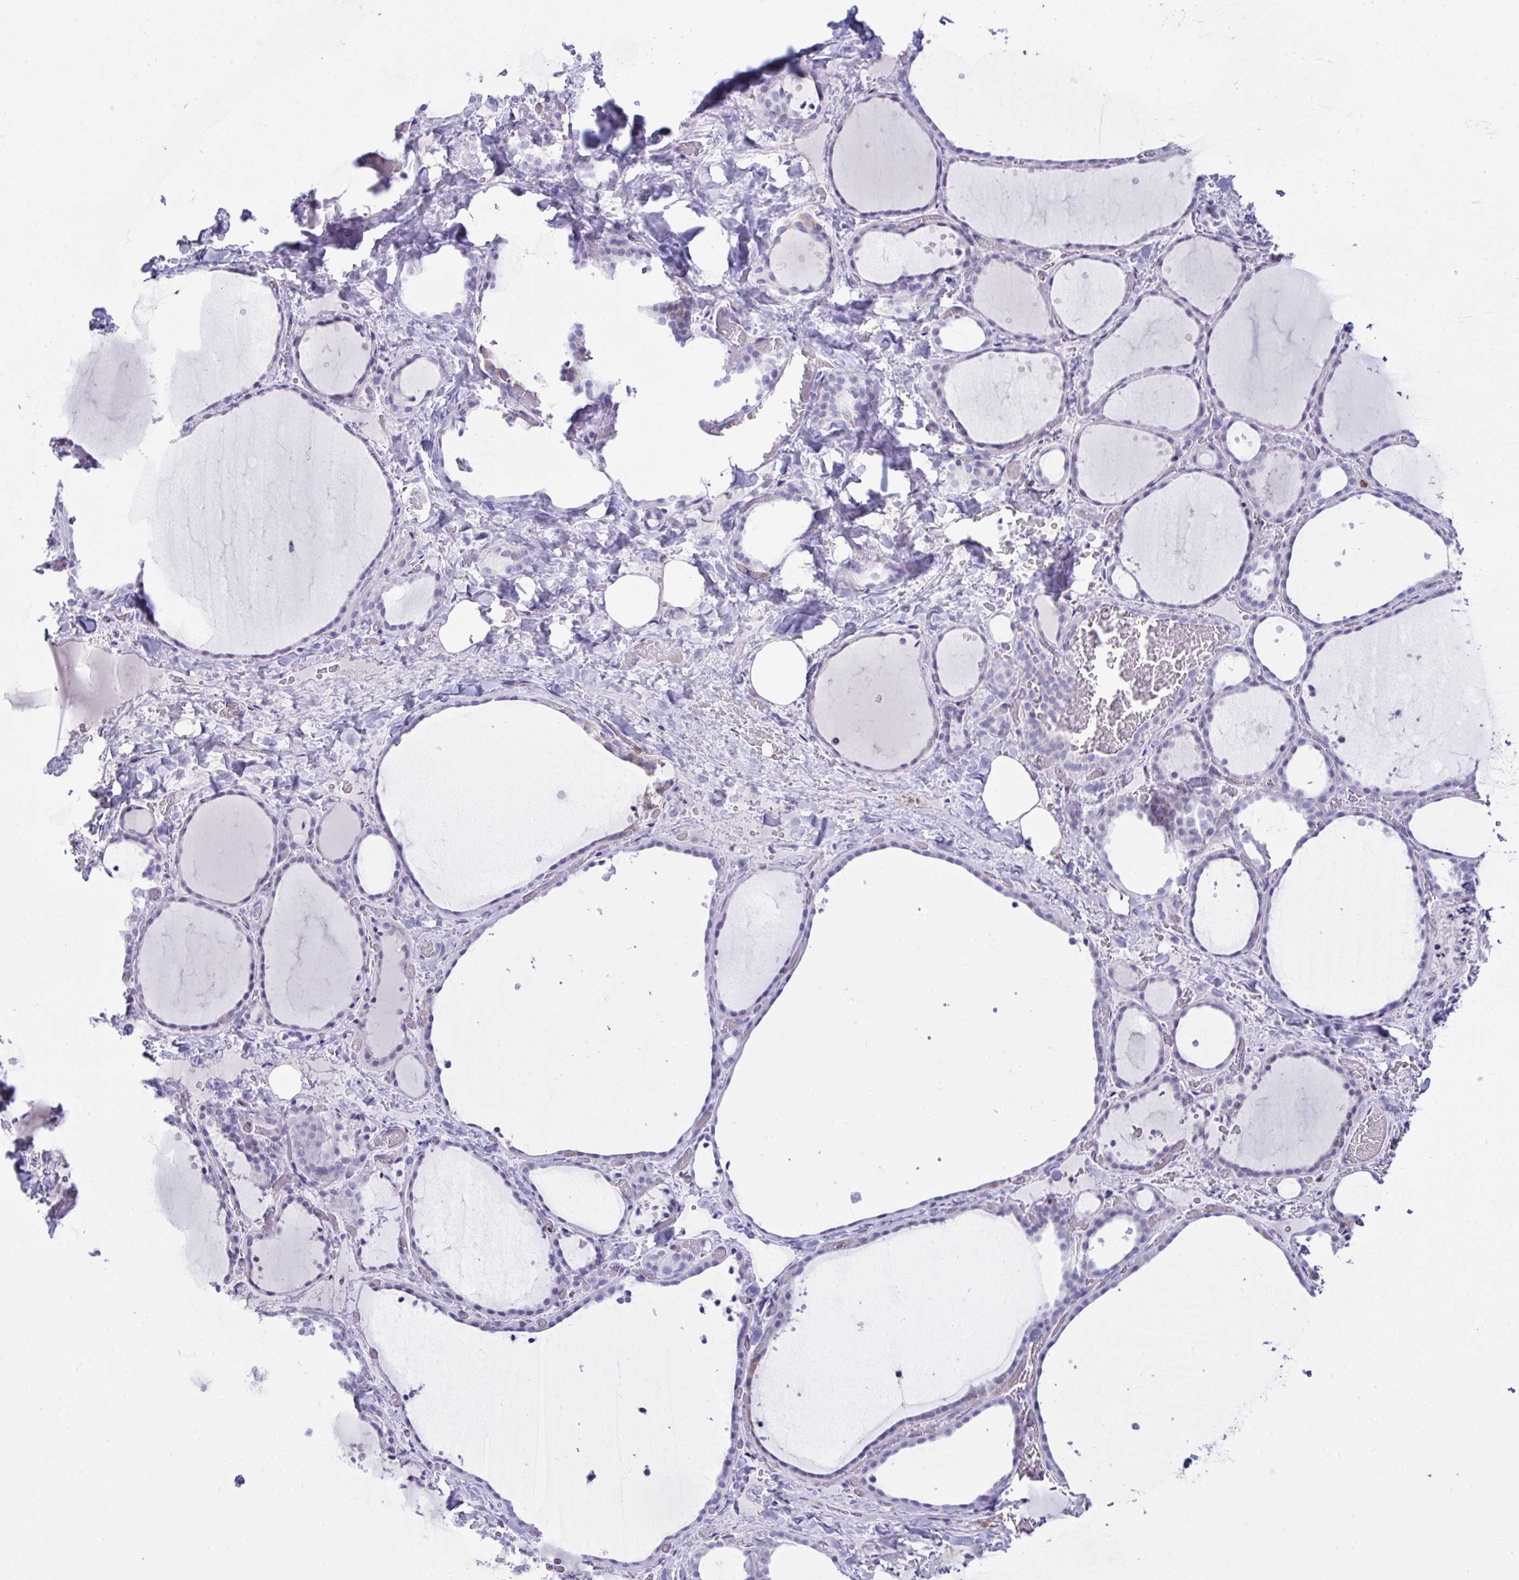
{"staining": {"intensity": "strong", "quantity": "25%-75%", "location": "cytoplasmic/membranous"}, "tissue": "thyroid gland", "cell_type": "Glandular cells", "image_type": "normal", "snomed": [{"axis": "morphology", "description": "Normal tissue, NOS"}, {"axis": "topography", "description": "Thyroid gland"}], "caption": "A micrograph of human thyroid gland stained for a protein displays strong cytoplasmic/membranous brown staining in glandular cells. Nuclei are stained in blue.", "gene": "PLA2G12B", "patient": {"sex": "female", "age": 36}}